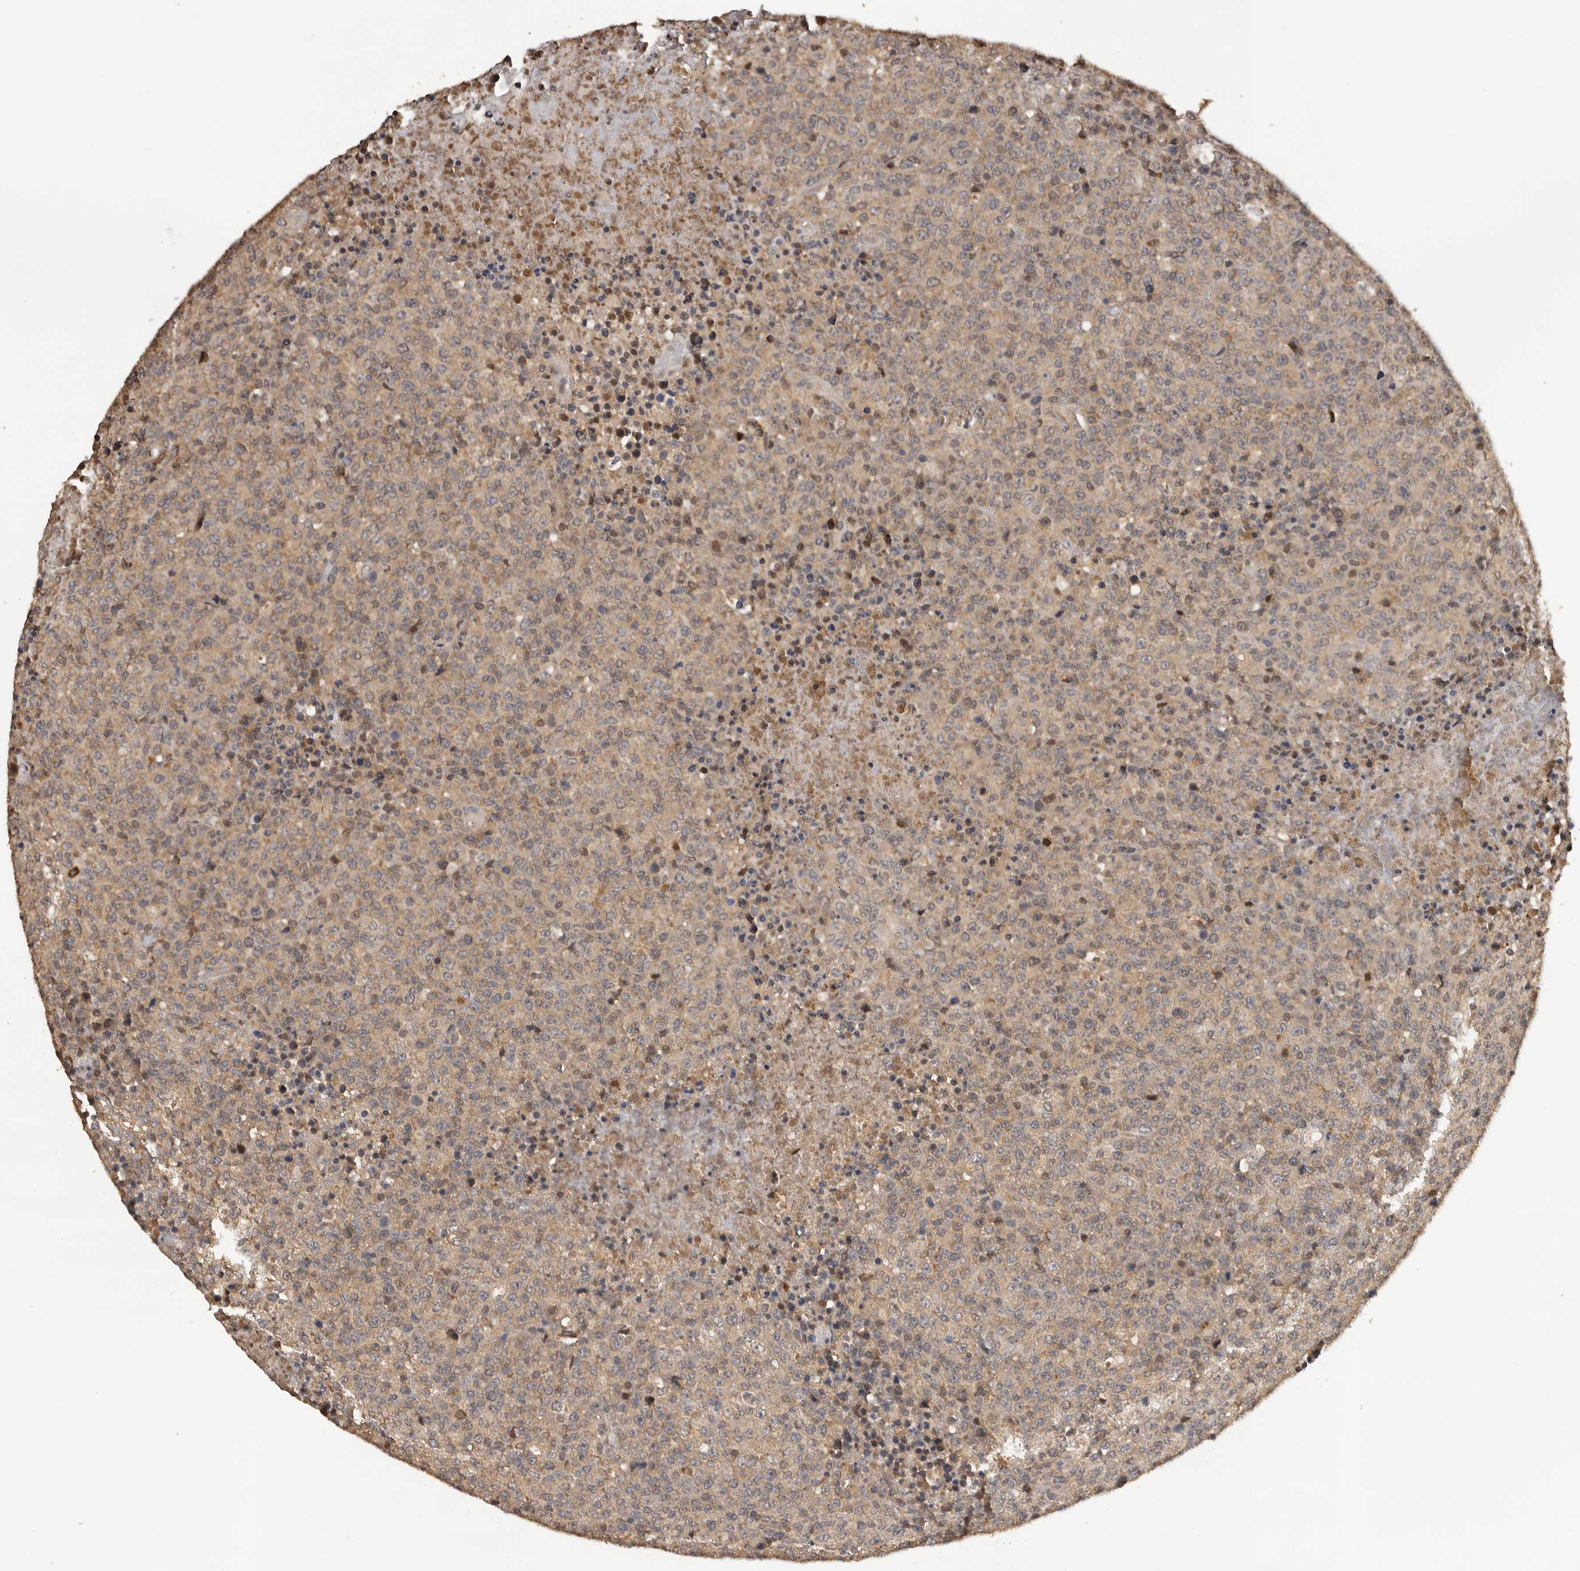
{"staining": {"intensity": "weak", "quantity": ">75%", "location": "cytoplasmic/membranous"}, "tissue": "lymphoma", "cell_type": "Tumor cells", "image_type": "cancer", "snomed": [{"axis": "morphology", "description": "Malignant lymphoma, non-Hodgkin's type, High grade"}, {"axis": "topography", "description": "Lymph node"}], "caption": "High-grade malignant lymphoma, non-Hodgkin's type tissue reveals weak cytoplasmic/membranous expression in about >75% of tumor cells", "gene": "KIF2B", "patient": {"sex": "male", "age": 13}}